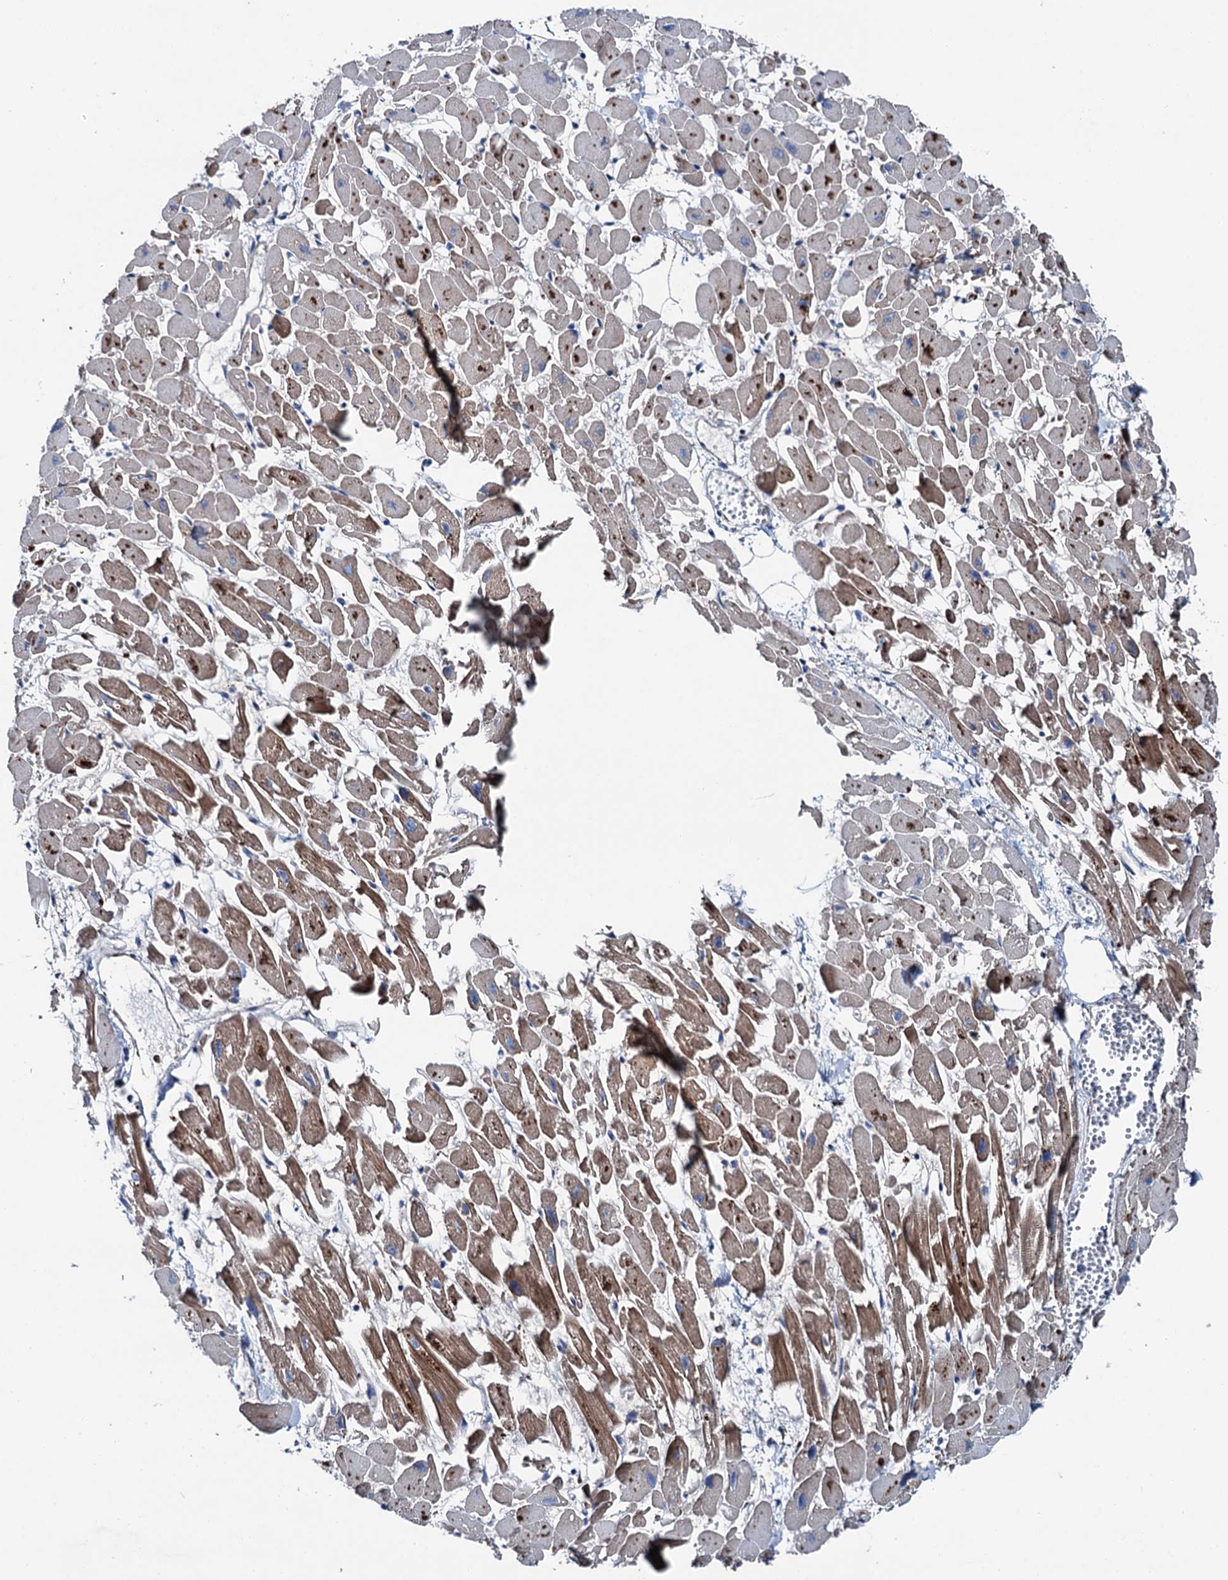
{"staining": {"intensity": "moderate", "quantity": "25%-75%", "location": "cytoplasmic/membranous"}, "tissue": "heart muscle", "cell_type": "Cardiomyocytes", "image_type": "normal", "snomed": [{"axis": "morphology", "description": "Normal tissue, NOS"}, {"axis": "topography", "description": "Heart"}], "caption": "Heart muscle stained with immunohistochemistry displays moderate cytoplasmic/membranous staining in approximately 25%-75% of cardiomyocytes. Using DAB (3,3'-diaminobenzidine) (brown) and hematoxylin (blue) stains, captured at high magnification using brightfield microscopy.", "gene": "SLC22A25", "patient": {"sex": "female", "age": 64}}